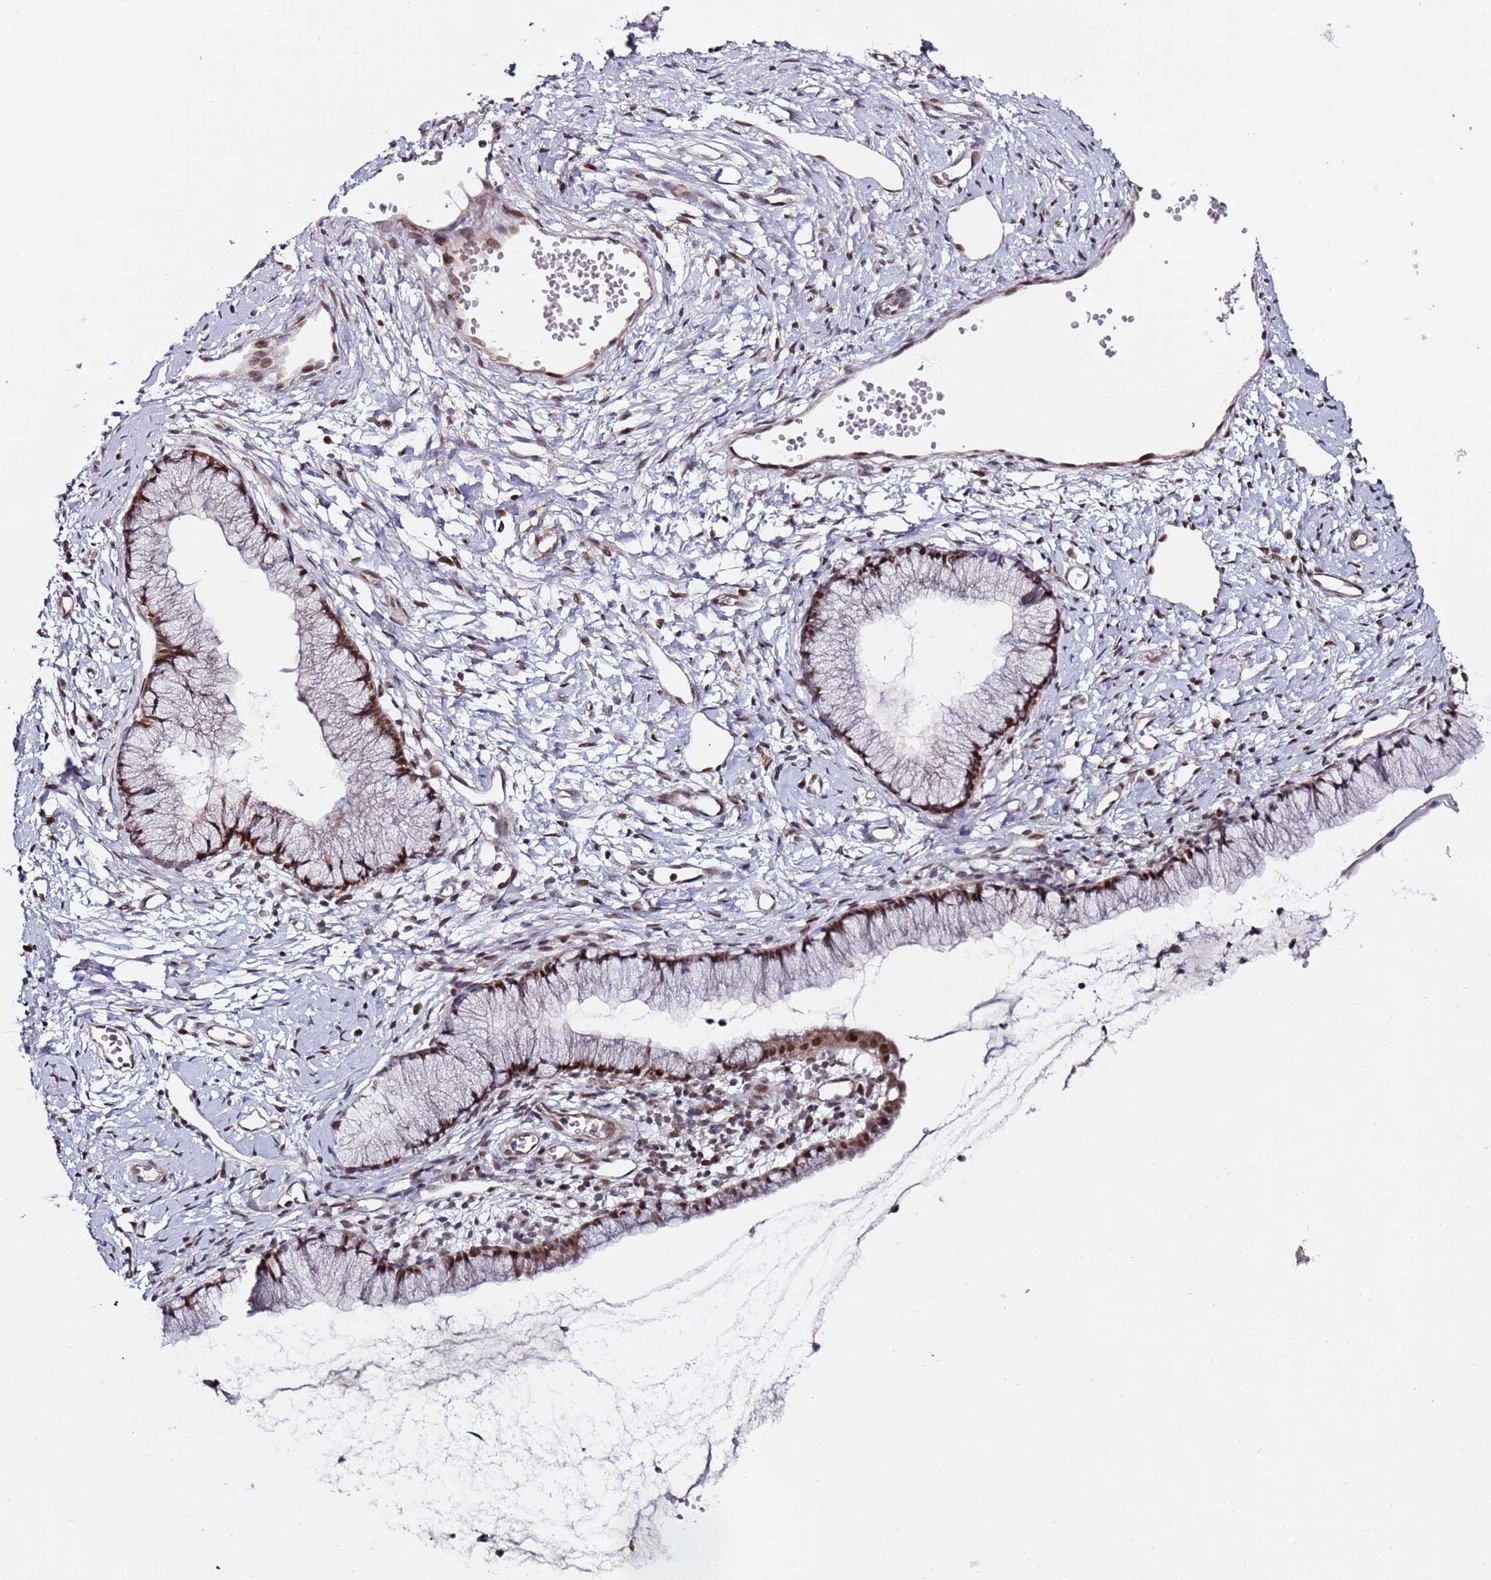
{"staining": {"intensity": "strong", "quantity": "25%-75%", "location": "cytoplasmic/membranous,nuclear"}, "tissue": "cervix", "cell_type": "Glandular cells", "image_type": "normal", "snomed": [{"axis": "morphology", "description": "Normal tissue, NOS"}, {"axis": "topography", "description": "Cervix"}], "caption": "Glandular cells show high levels of strong cytoplasmic/membranous,nuclear expression in approximately 25%-75% of cells in benign human cervix.", "gene": "TP53AIP1", "patient": {"sex": "female", "age": 40}}